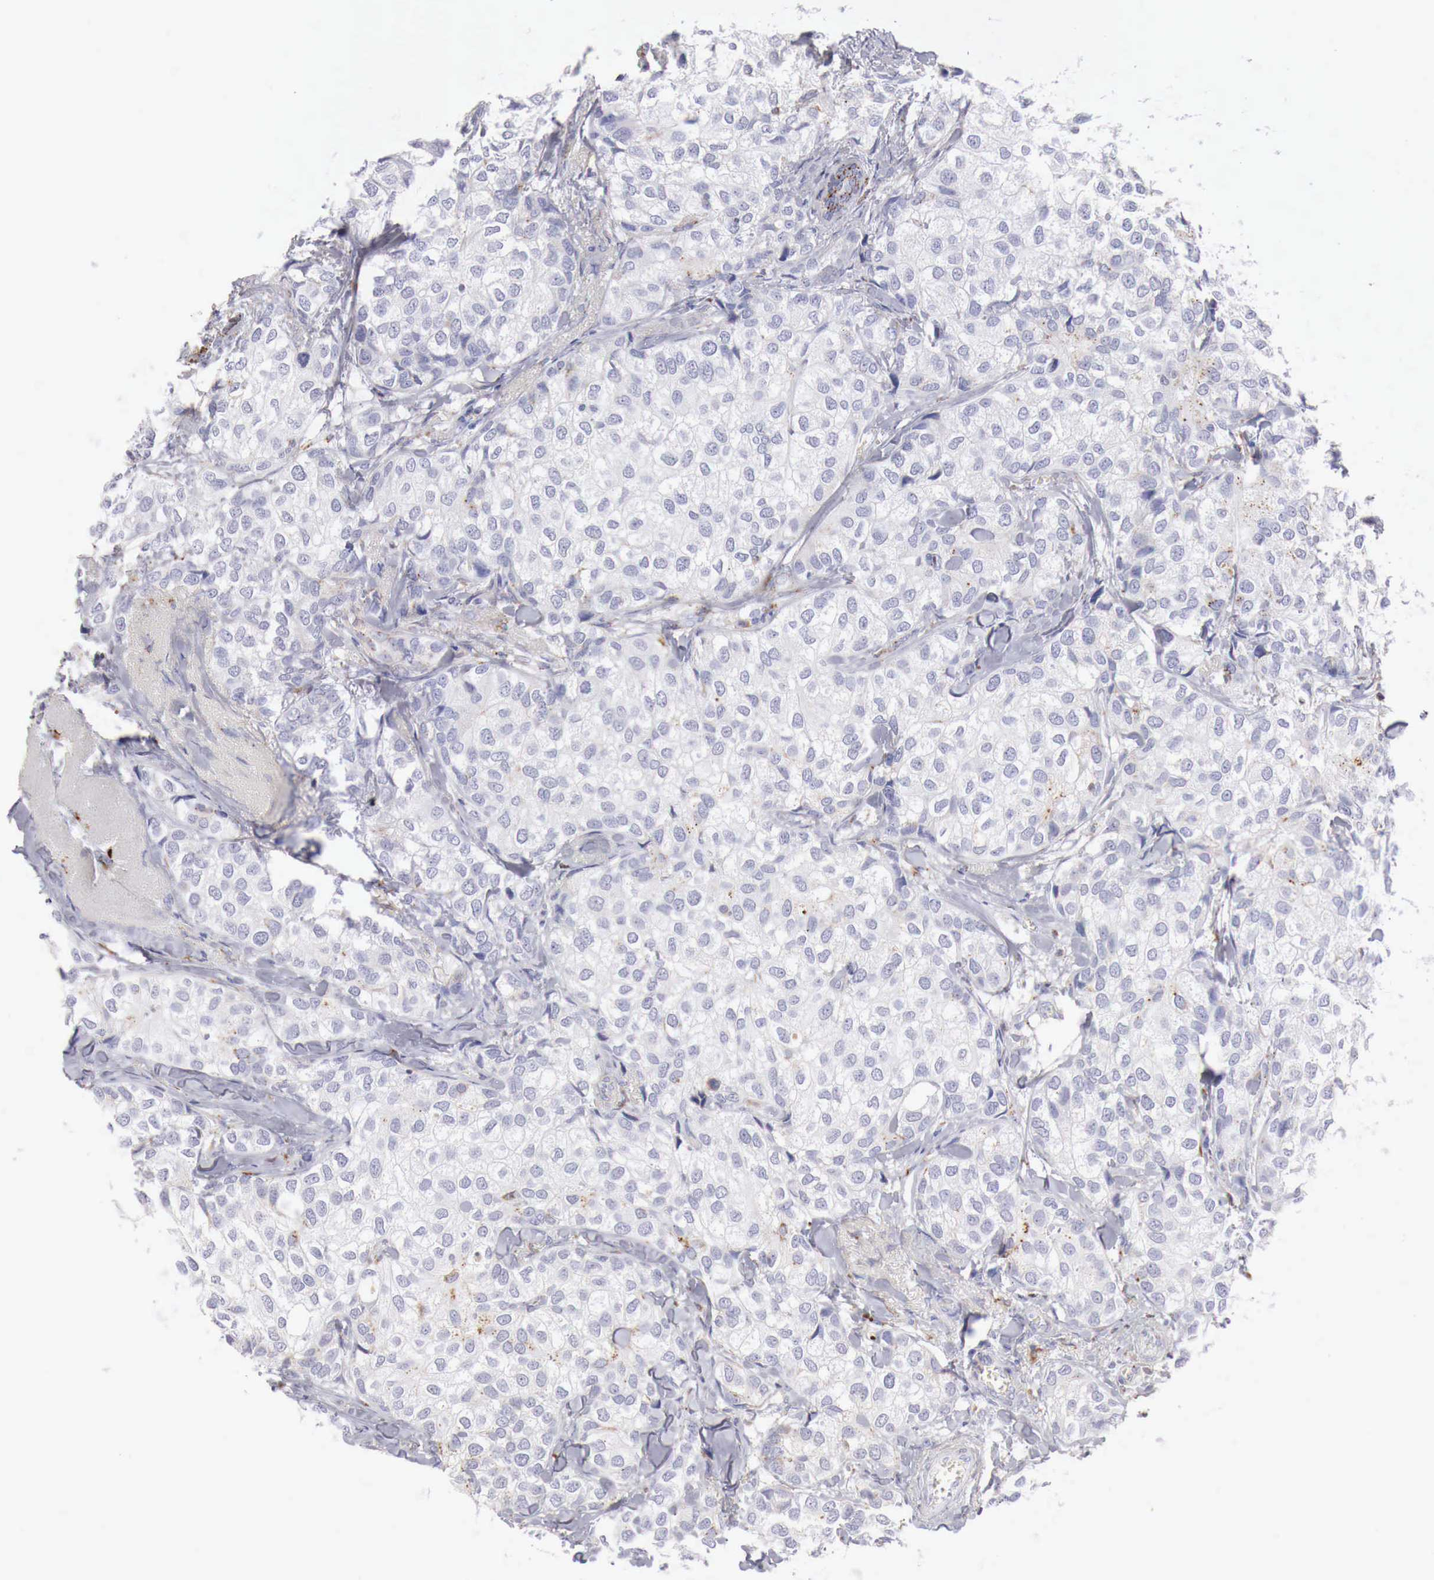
{"staining": {"intensity": "moderate", "quantity": "<25%", "location": "cytoplasmic/membranous"}, "tissue": "breast cancer", "cell_type": "Tumor cells", "image_type": "cancer", "snomed": [{"axis": "morphology", "description": "Duct carcinoma"}, {"axis": "topography", "description": "Breast"}], "caption": "Protein positivity by IHC demonstrates moderate cytoplasmic/membranous expression in approximately <25% of tumor cells in infiltrating ductal carcinoma (breast). (Brightfield microscopy of DAB IHC at high magnification).", "gene": "GLA", "patient": {"sex": "female", "age": 68}}